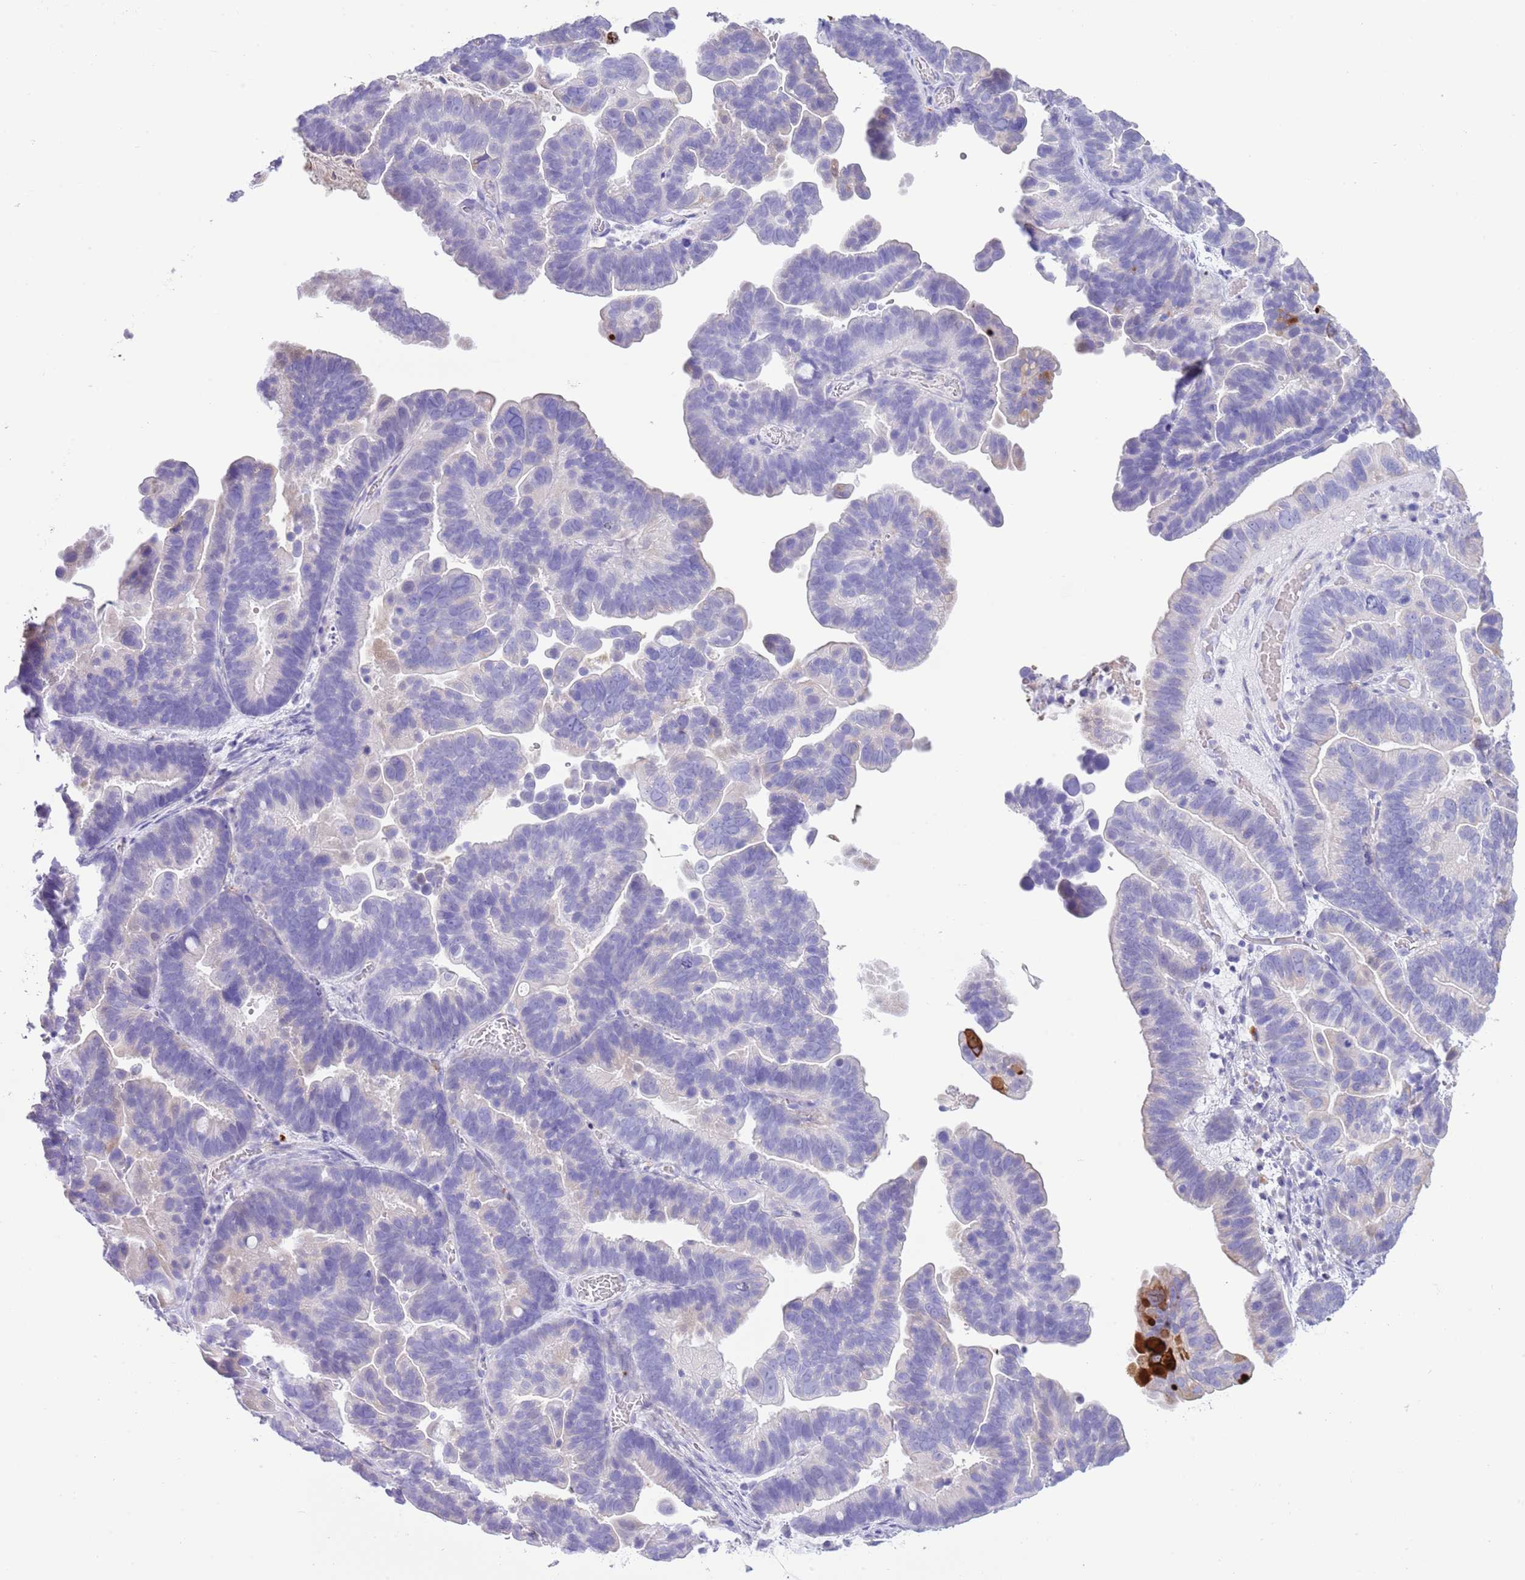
{"staining": {"intensity": "negative", "quantity": "none", "location": "none"}, "tissue": "ovarian cancer", "cell_type": "Tumor cells", "image_type": "cancer", "snomed": [{"axis": "morphology", "description": "Cystadenocarcinoma, serous, NOS"}, {"axis": "topography", "description": "Ovary"}], "caption": "Tumor cells show no significant protein expression in serous cystadenocarcinoma (ovarian).", "gene": "ABHD17C", "patient": {"sex": "female", "age": 56}}